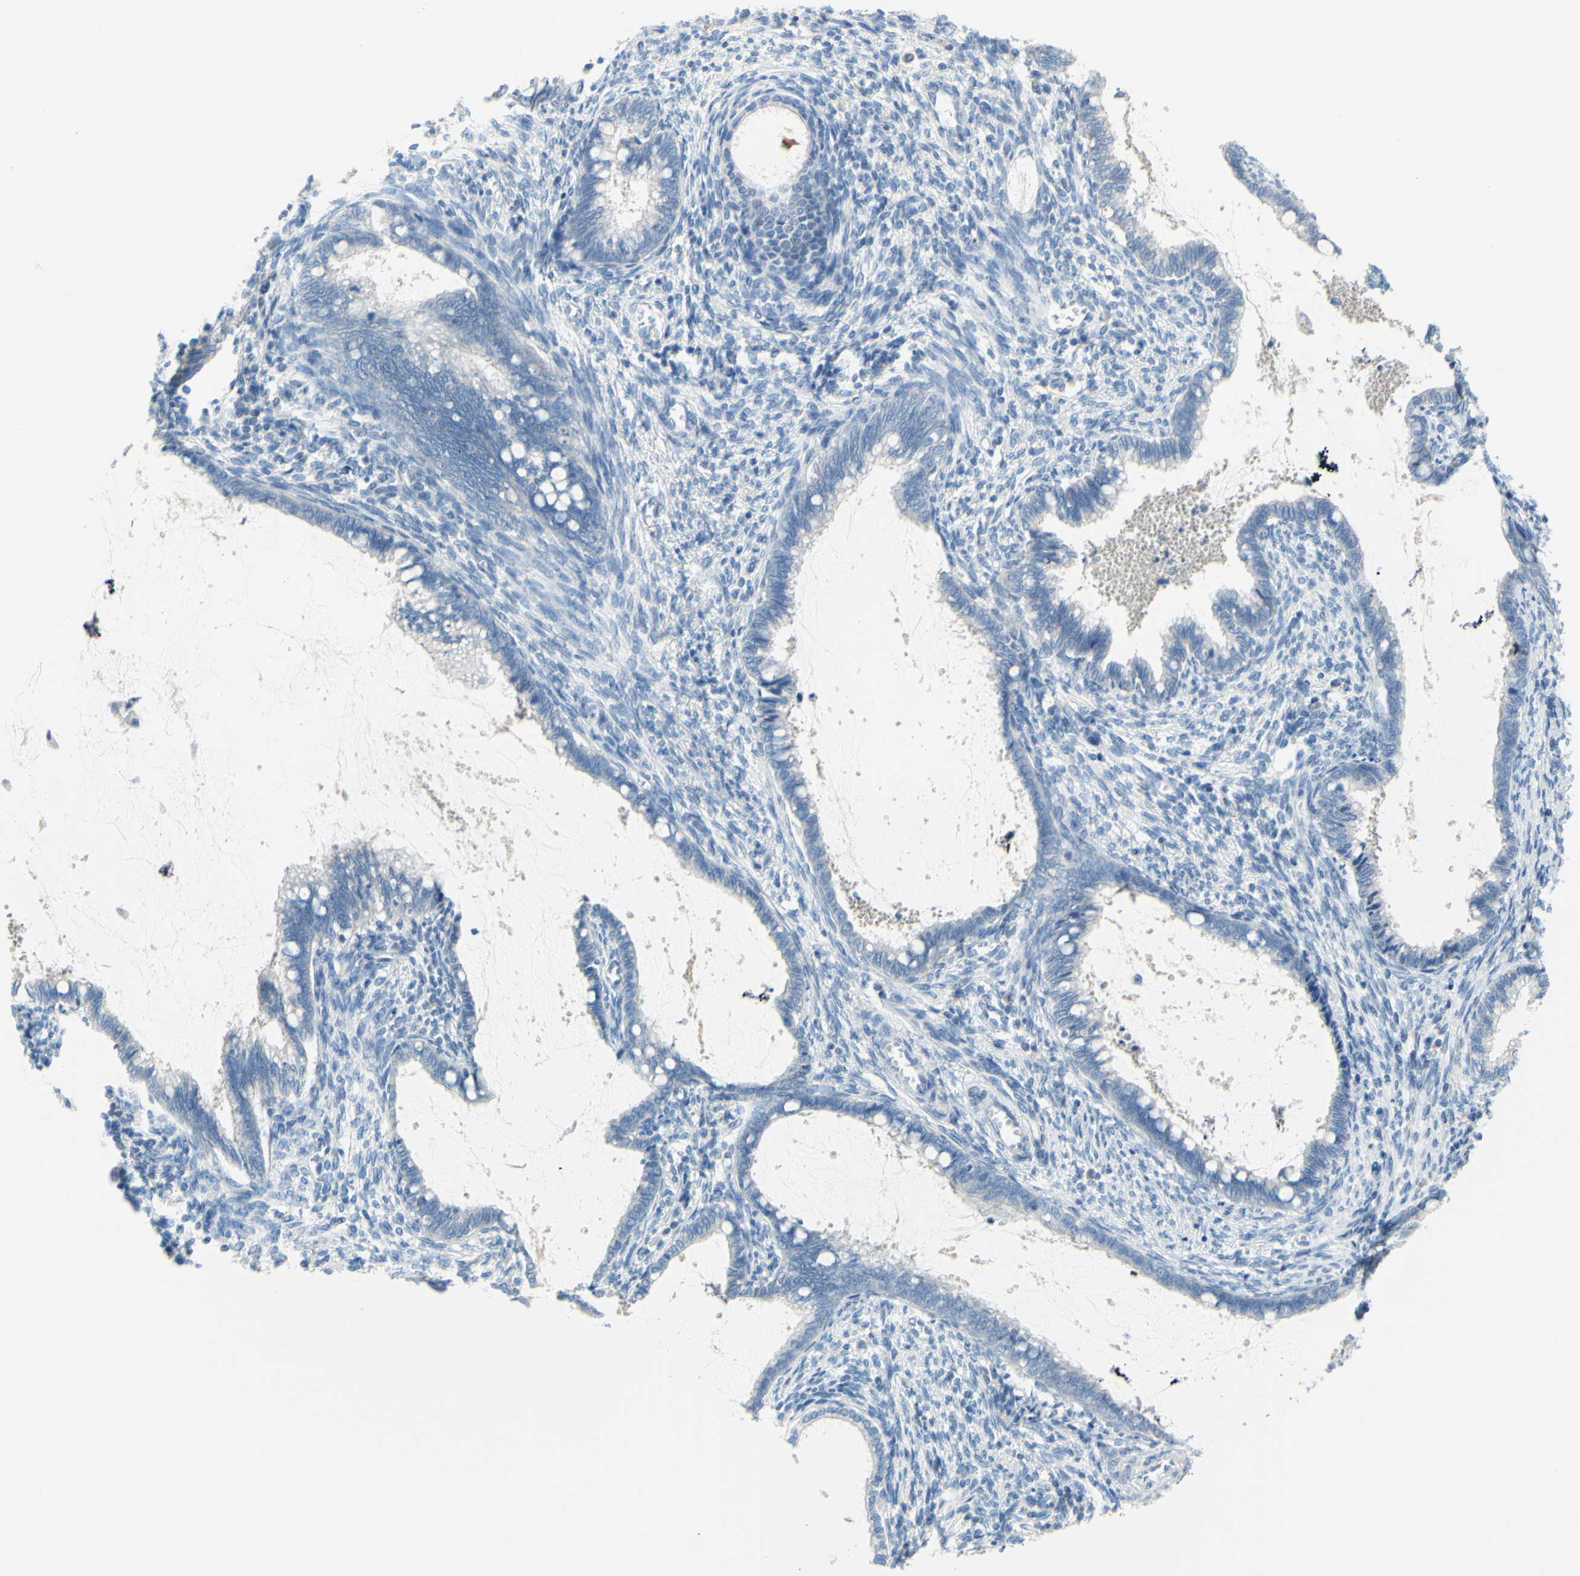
{"staining": {"intensity": "negative", "quantity": "none", "location": "none"}, "tissue": "cervical cancer", "cell_type": "Tumor cells", "image_type": "cancer", "snomed": [{"axis": "morphology", "description": "Adenocarcinoma, NOS"}, {"axis": "topography", "description": "Cervix"}], "caption": "Immunohistochemical staining of cervical adenocarcinoma exhibits no significant positivity in tumor cells. Brightfield microscopy of IHC stained with DAB (brown) and hematoxylin (blue), captured at high magnification.", "gene": "SLC1A2", "patient": {"sex": "female", "age": 44}}